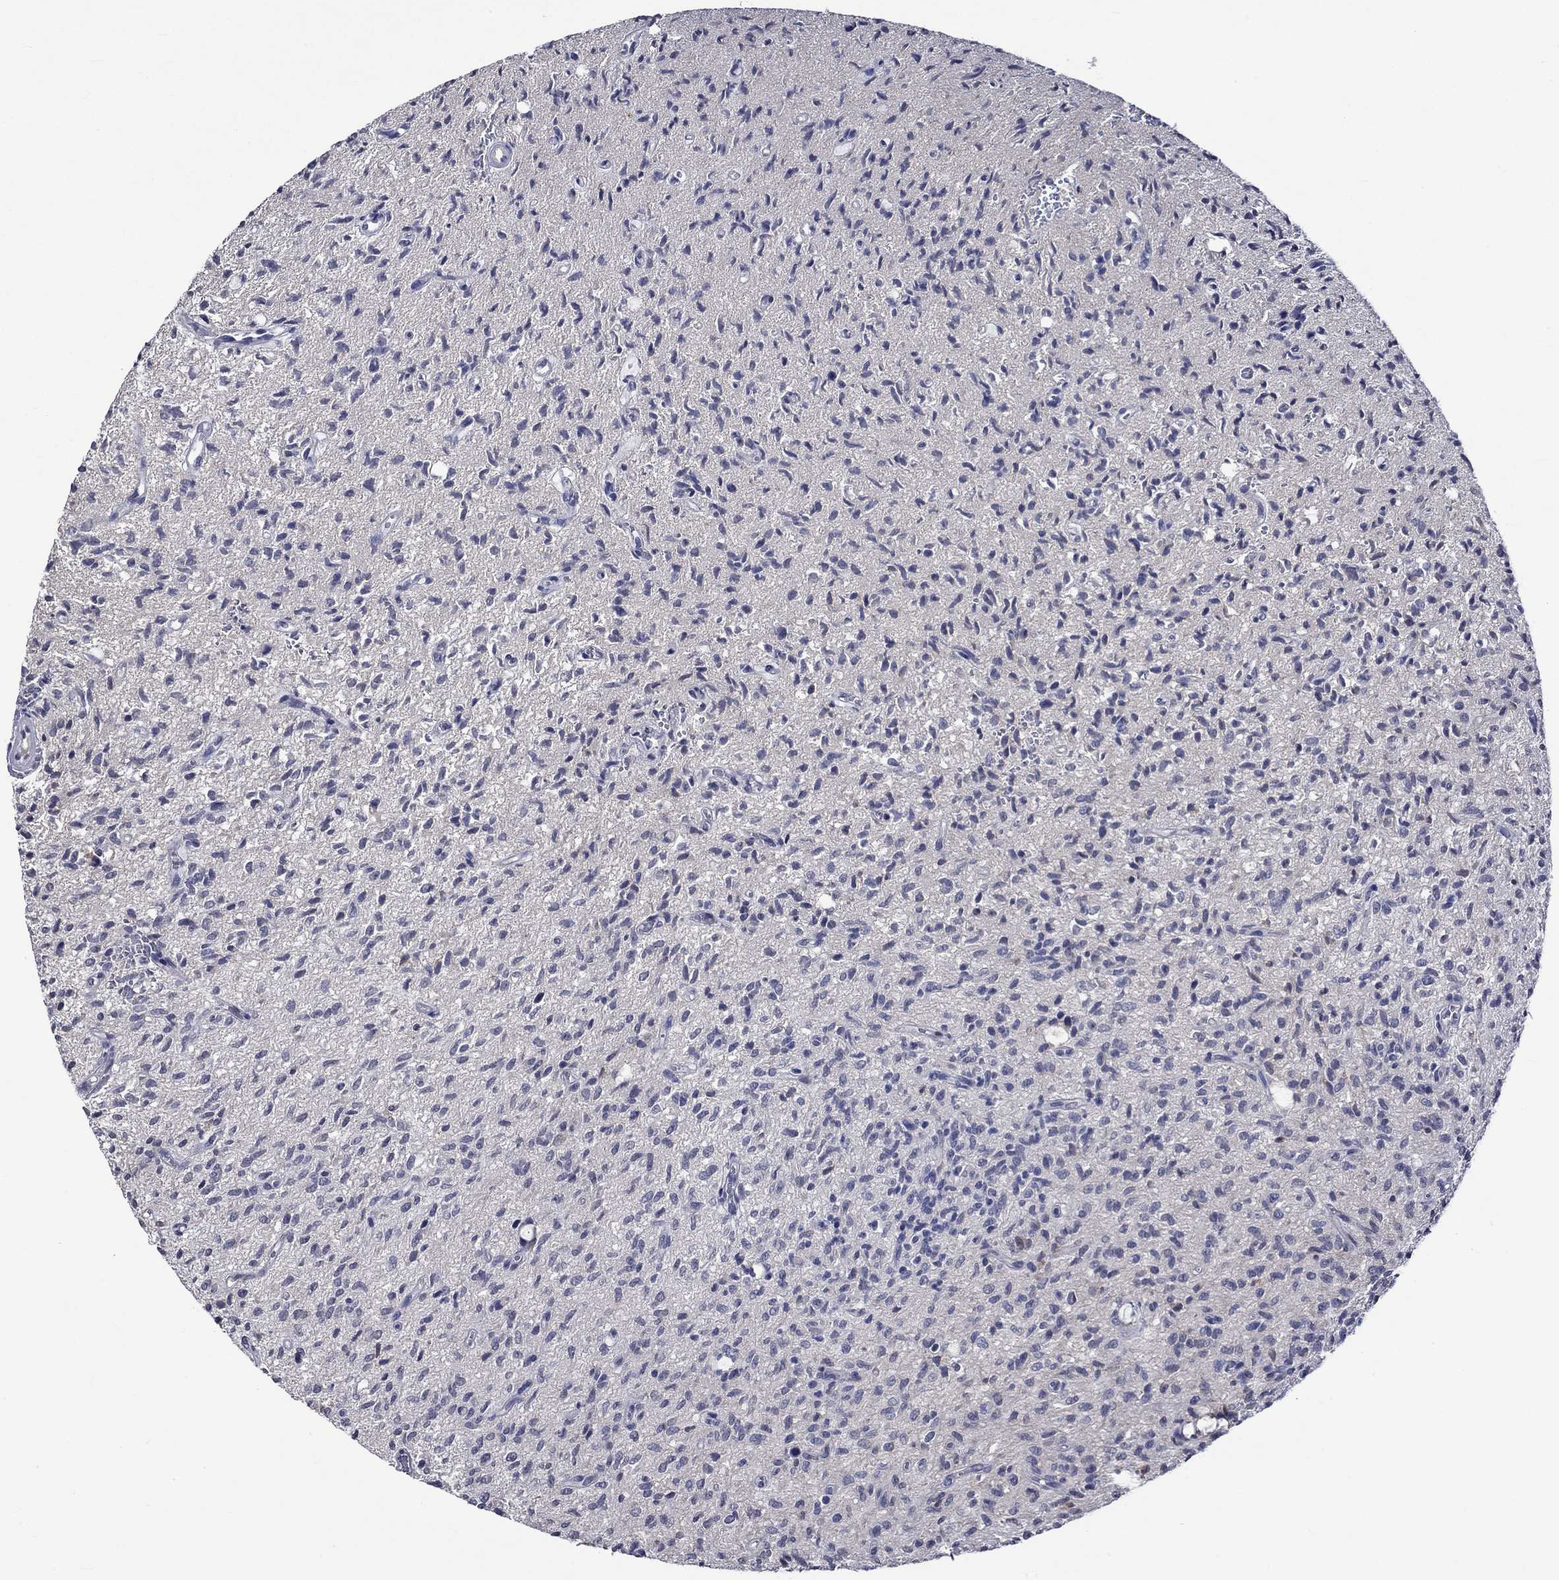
{"staining": {"intensity": "negative", "quantity": "none", "location": "none"}, "tissue": "glioma", "cell_type": "Tumor cells", "image_type": "cancer", "snomed": [{"axis": "morphology", "description": "Glioma, malignant, High grade"}, {"axis": "topography", "description": "Brain"}], "caption": "Protein analysis of glioma demonstrates no significant staining in tumor cells.", "gene": "DDX3Y", "patient": {"sex": "male", "age": 64}}